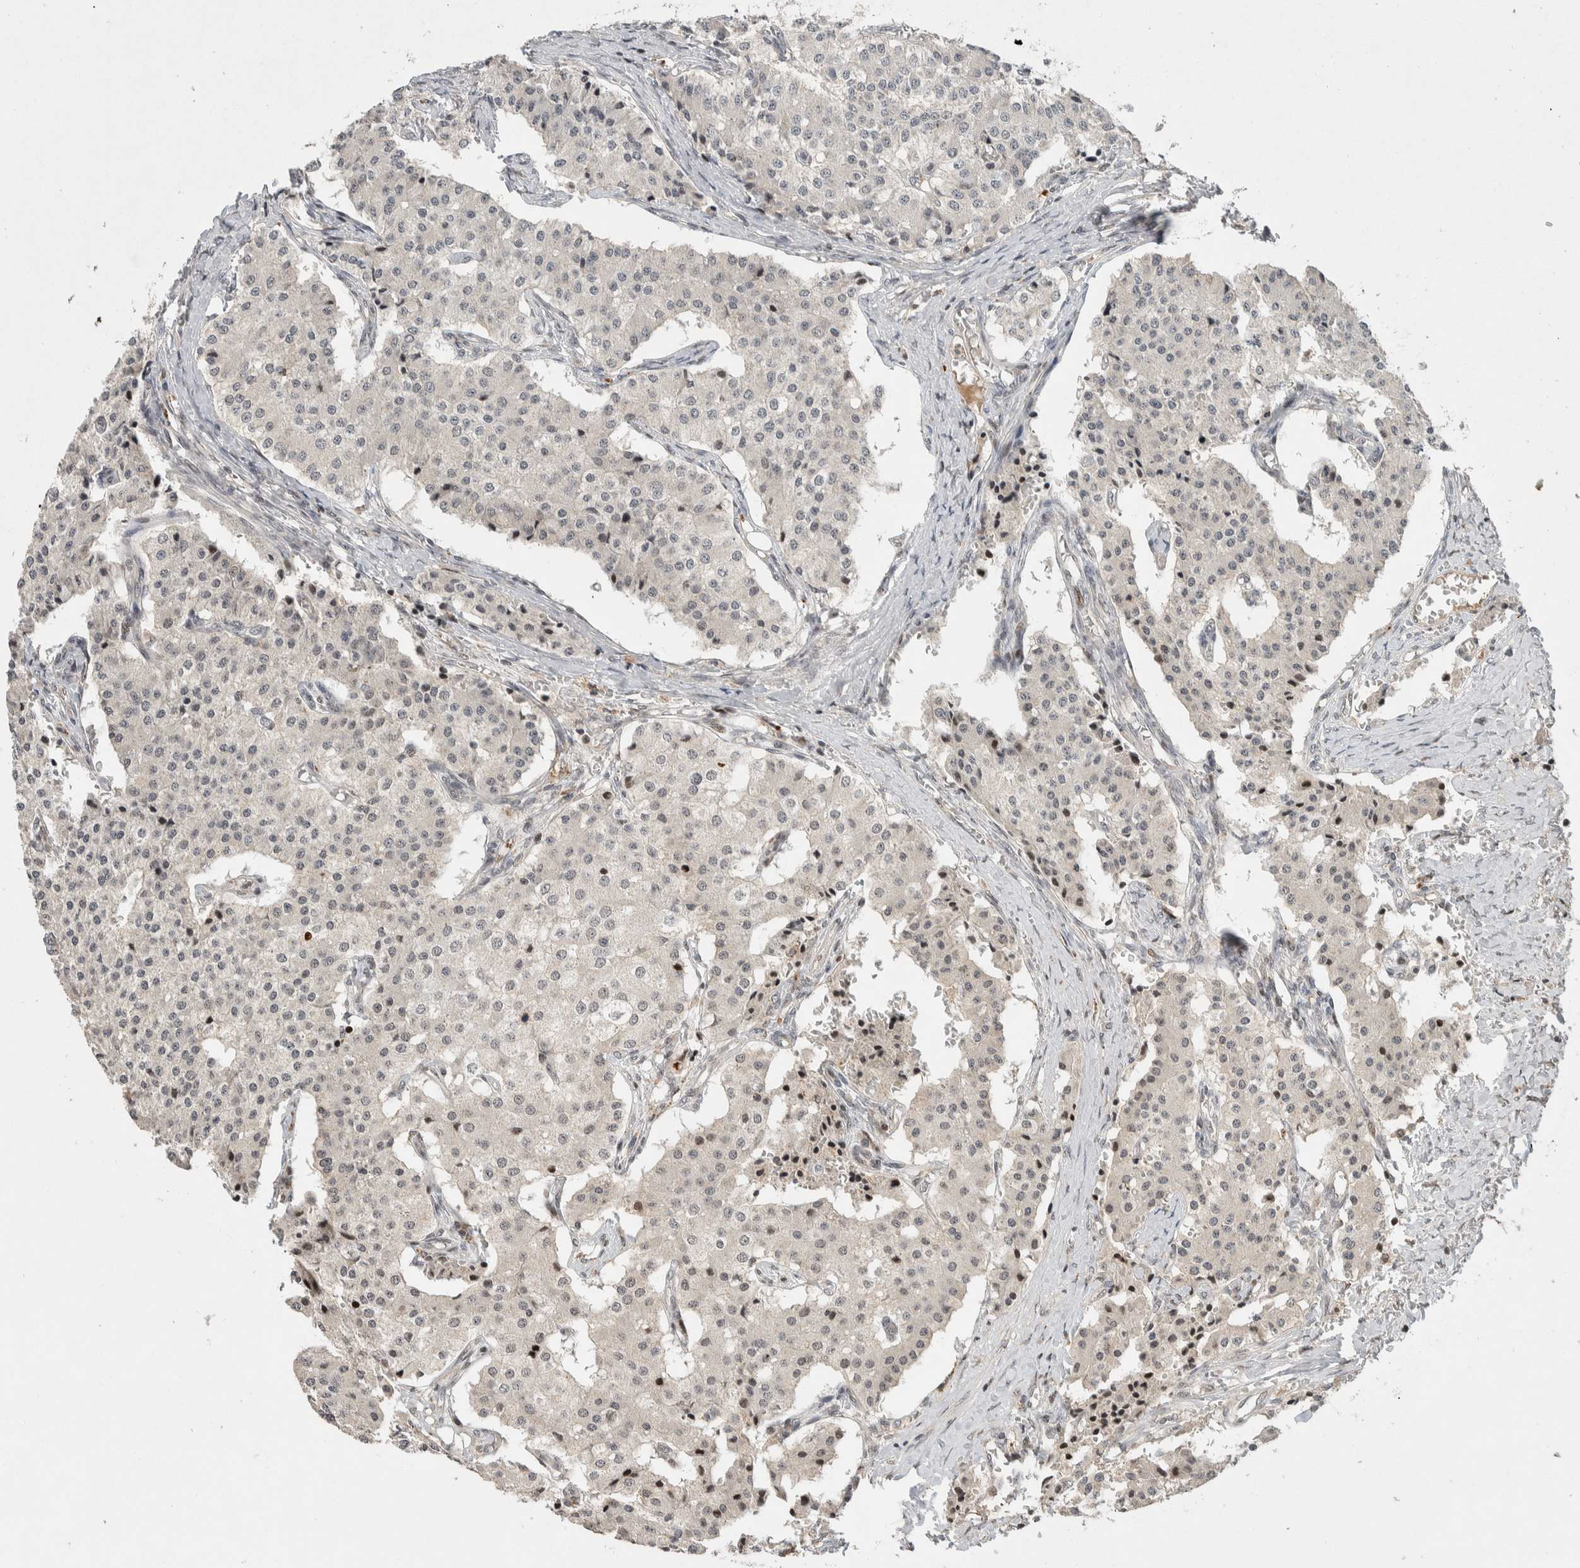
{"staining": {"intensity": "weak", "quantity": "<25%", "location": "nuclear"}, "tissue": "carcinoid", "cell_type": "Tumor cells", "image_type": "cancer", "snomed": [{"axis": "morphology", "description": "Carcinoid, malignant, NOS"}, {"axis": "topography", "description": "Colon"}], "caption": "The photomicrograph exhibits no staining of tumor cells in carcinoid.", "gene": "ZNF521", "patient": {"sex": "female", "age": 52}}